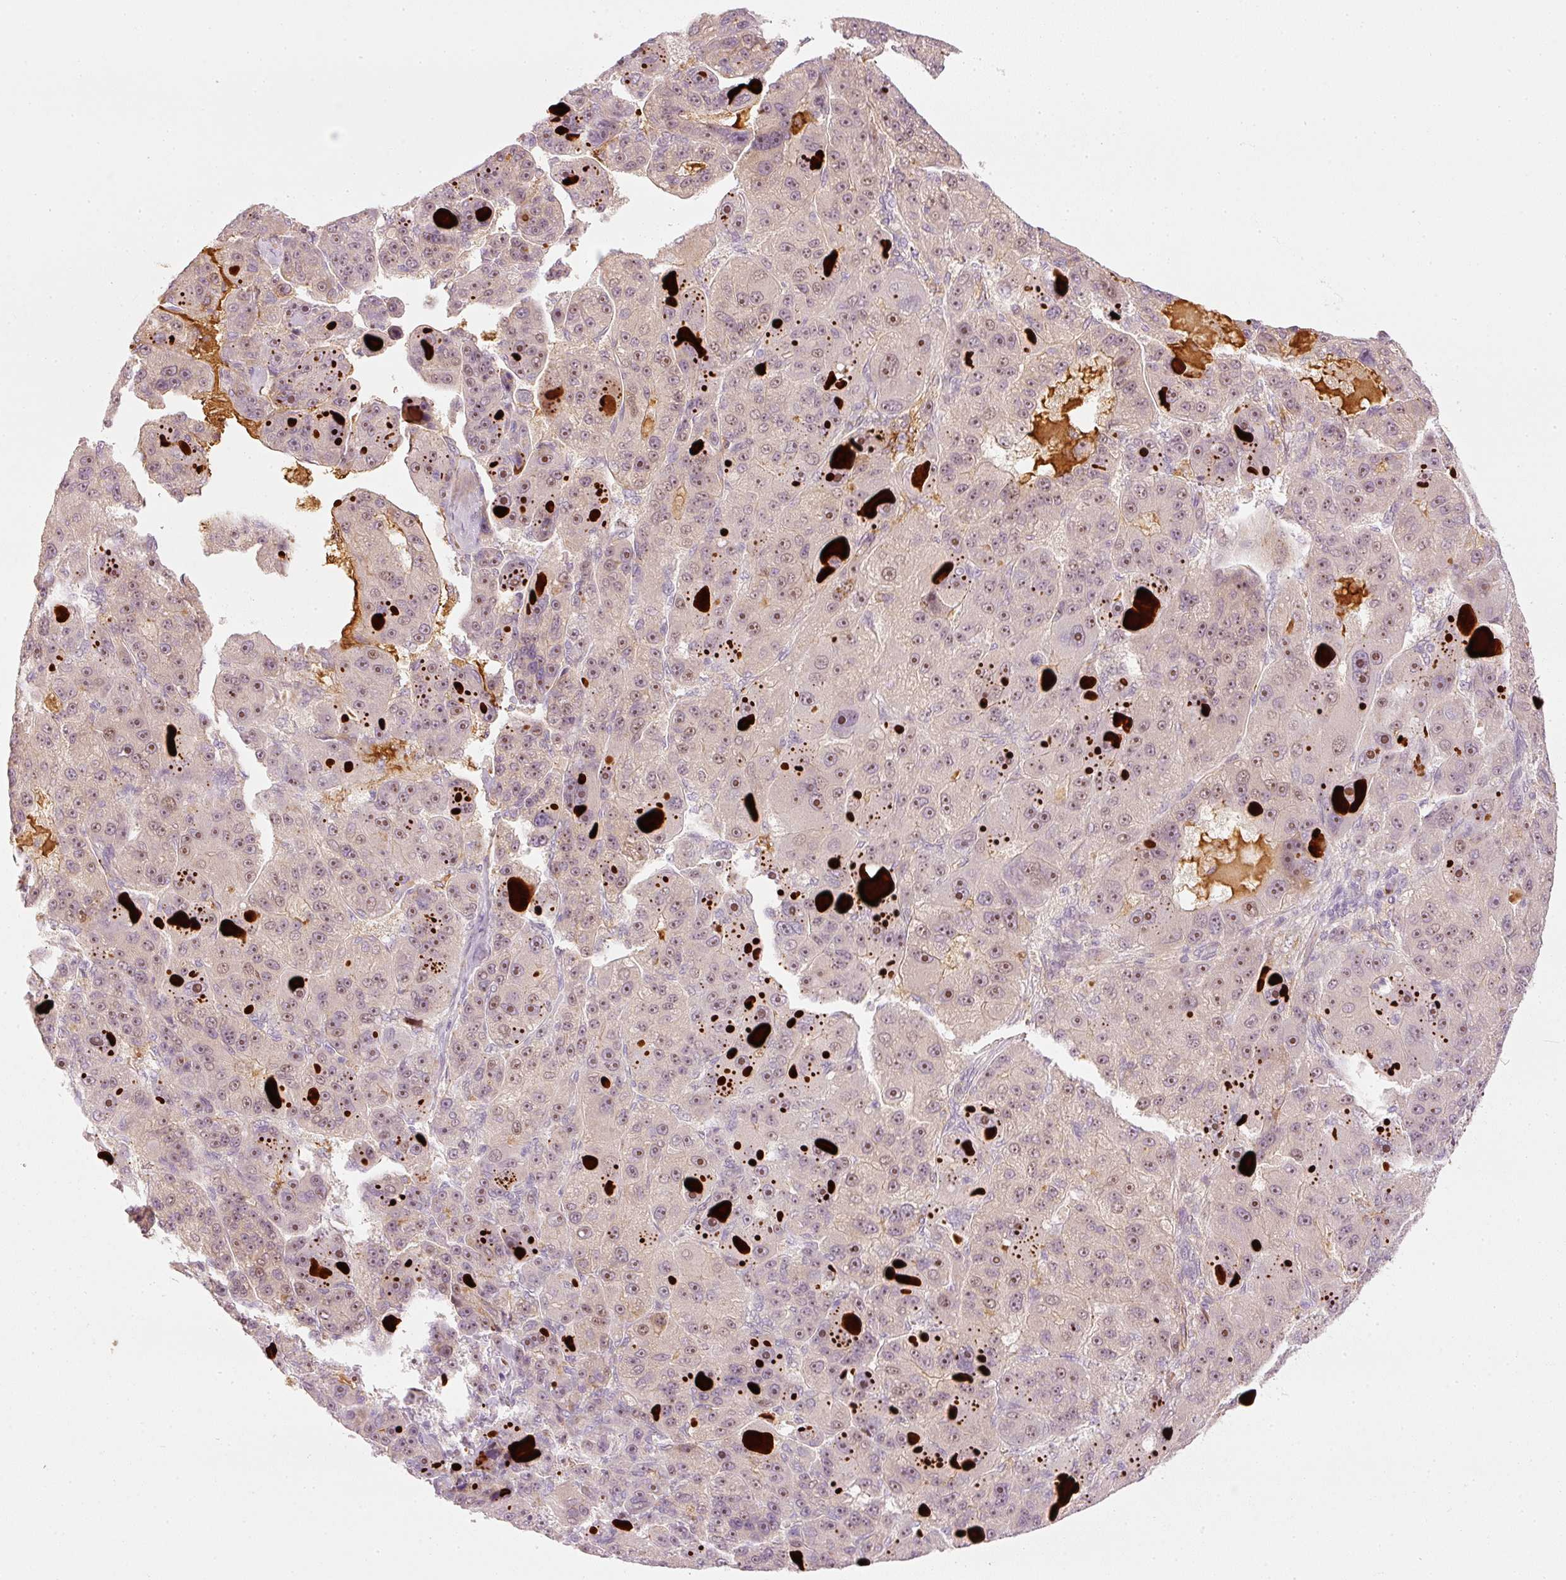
{"staining": {"intensity": "weak", "quantity": "25%-75%", "location": "cytoplasmic/membranous,nuclear"}, "tissue": "liver cancer", "cell_type": "Tumor cells", "image_type": "cancer", "snomed": [{"axis": "morphology", "description": "Carcinoma, Hepatocellular, NOS"}, {"axis": "topography", "description": "Liver"}], "caption": "High-magnification brightfield microscopy of liver cancer (hepatocellular carcinoma) stained with DAB (brown) and counterstained with hematoxylin (blue). tumor cells exhibit weak cytoplasmic/membranous and nuclear expression is present in approximately25%-75% of cells.", "gene": "VCAM1", "patient": {"sex": "male", "age": 76}}